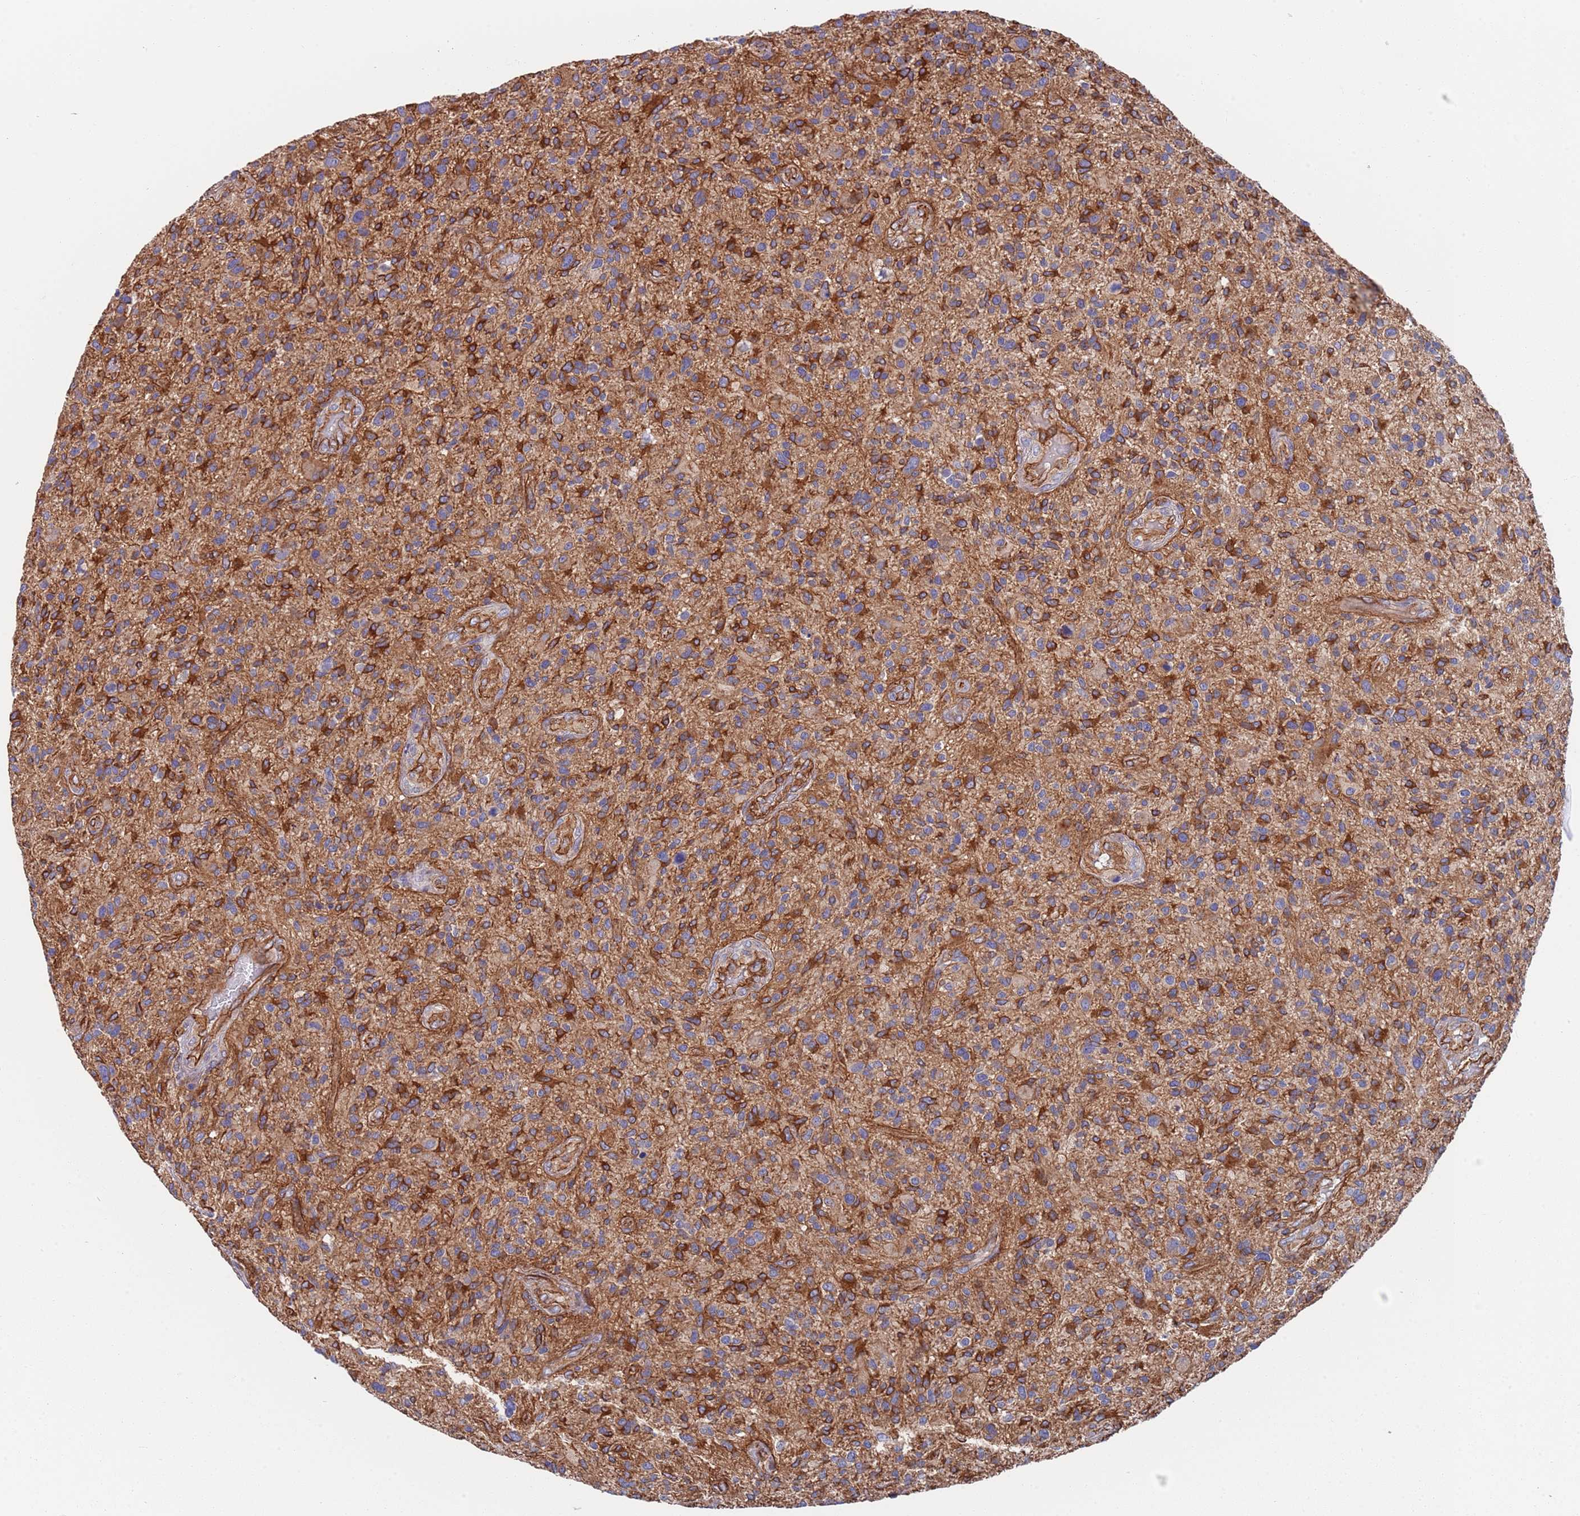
{"staining": {"intensity": "moderate", "quantity": ">75%", "location": "cytoplasmic/membranous"}, "tissue": "glioma", "cell_type": "Tumor cells", "image_type": "cancer", "snomed": [{"axis": "morphology", "description": "Glioma, malignant, High grade"}, {"axis": "topography", "description": "Brain"}], "caption": "Protein staining shows moderate cytoplasmic/membranous expression in about >75% of tumor cells in glioma.", "gene": "JAKMIP2", "patient": {"sex": "male", "age": 47}}